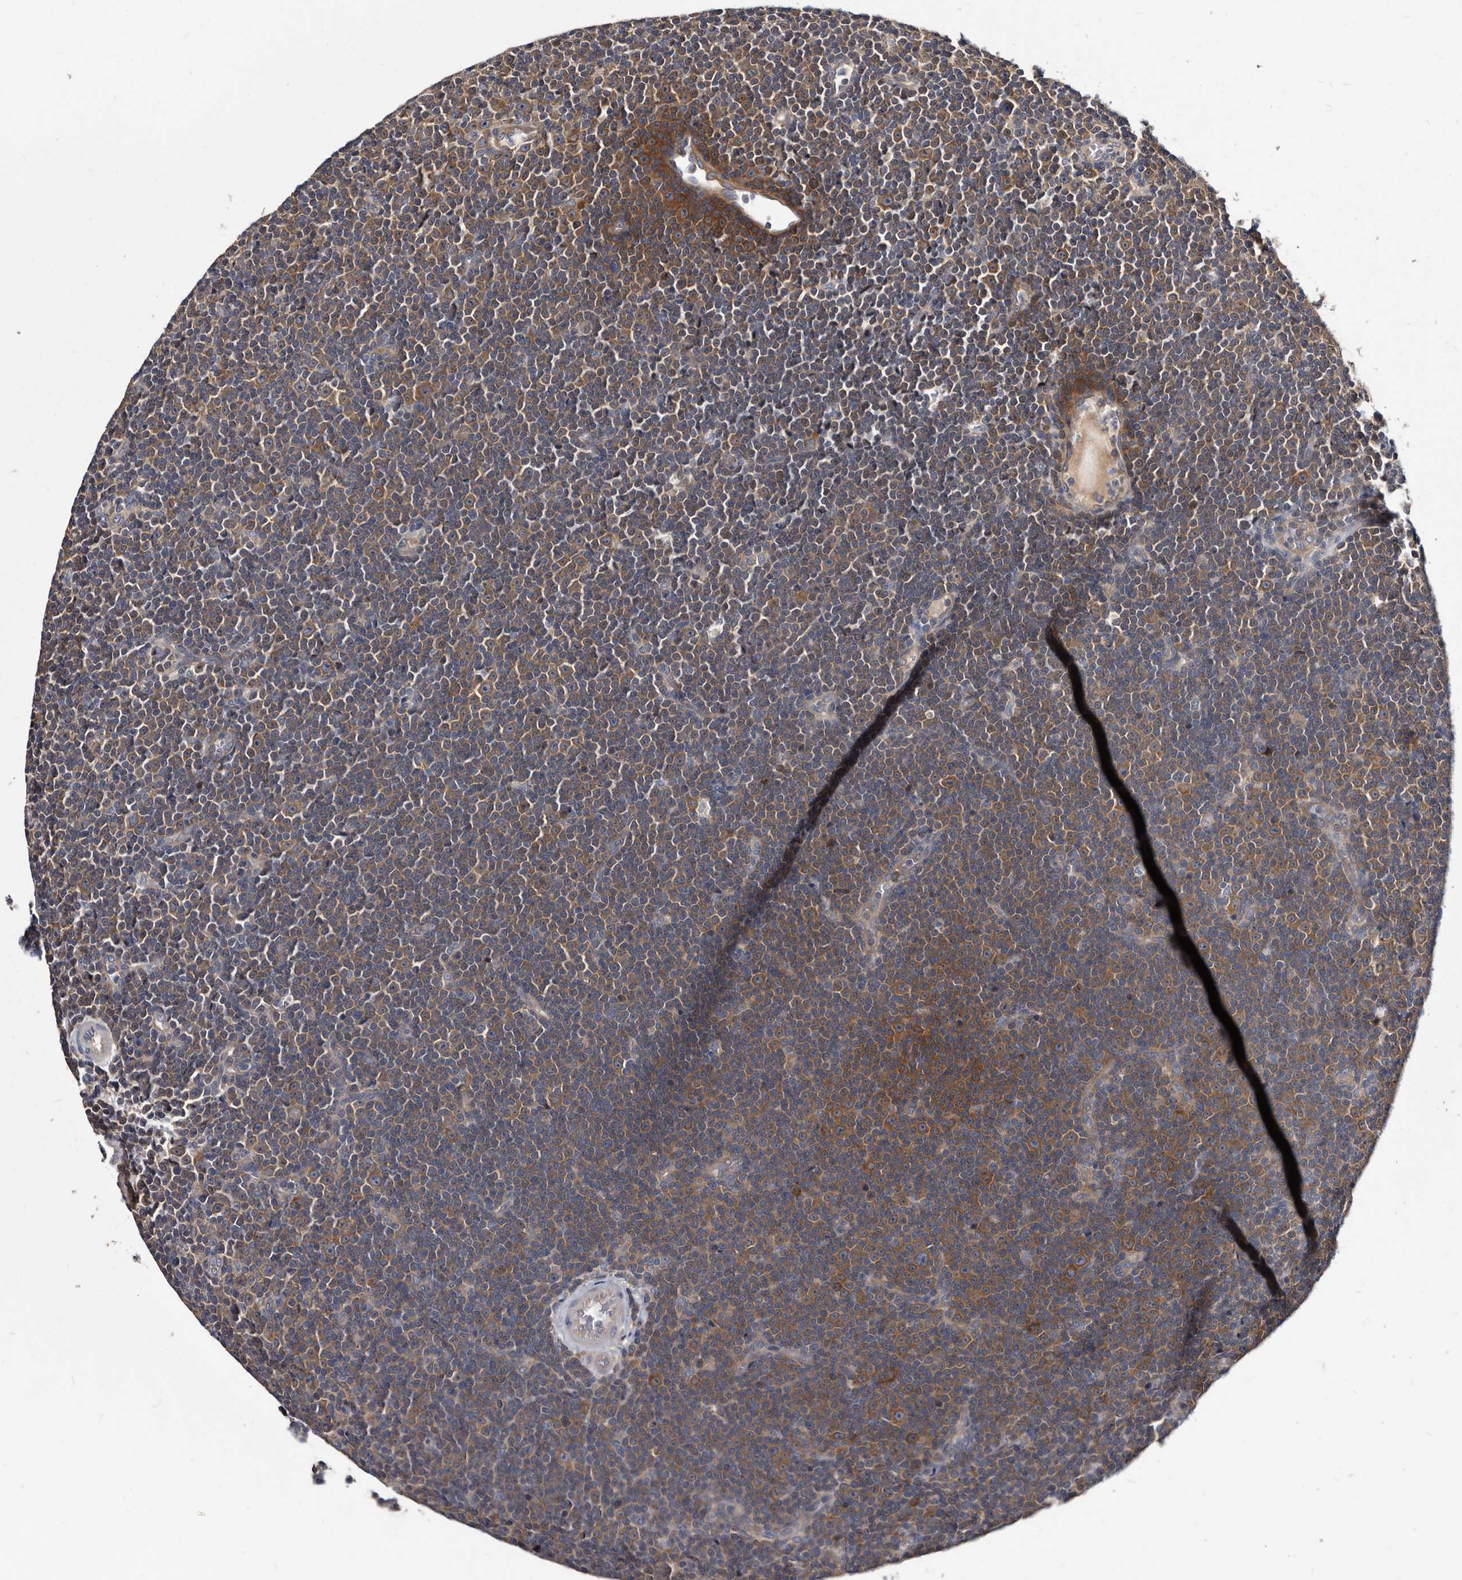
{"staining": {"intensity": "moderate", "quantity": "25%-75%", "location": "cytoplasmic/membranous"}, "tissue": "lymphoma", "cell_type": "Tumor cells", "image_type": "cancer", "snomed": [{"axis": "morphology", "description": "Malignant lymphoma, non-Hodgkin's type, Low grade"}, {"axis": "topography", "description": "Lymph node"}], "caption": "There is medium levels of moderate cytoplasmic/membranous positivity in tumor cells of malignant lymphoma, non-Hodgkin's type (low-grade), as demonstrated by immunohistochemical staining (brown color).", "gene": "ABCF2", "patient": {"sex": "female", "age": 67}}